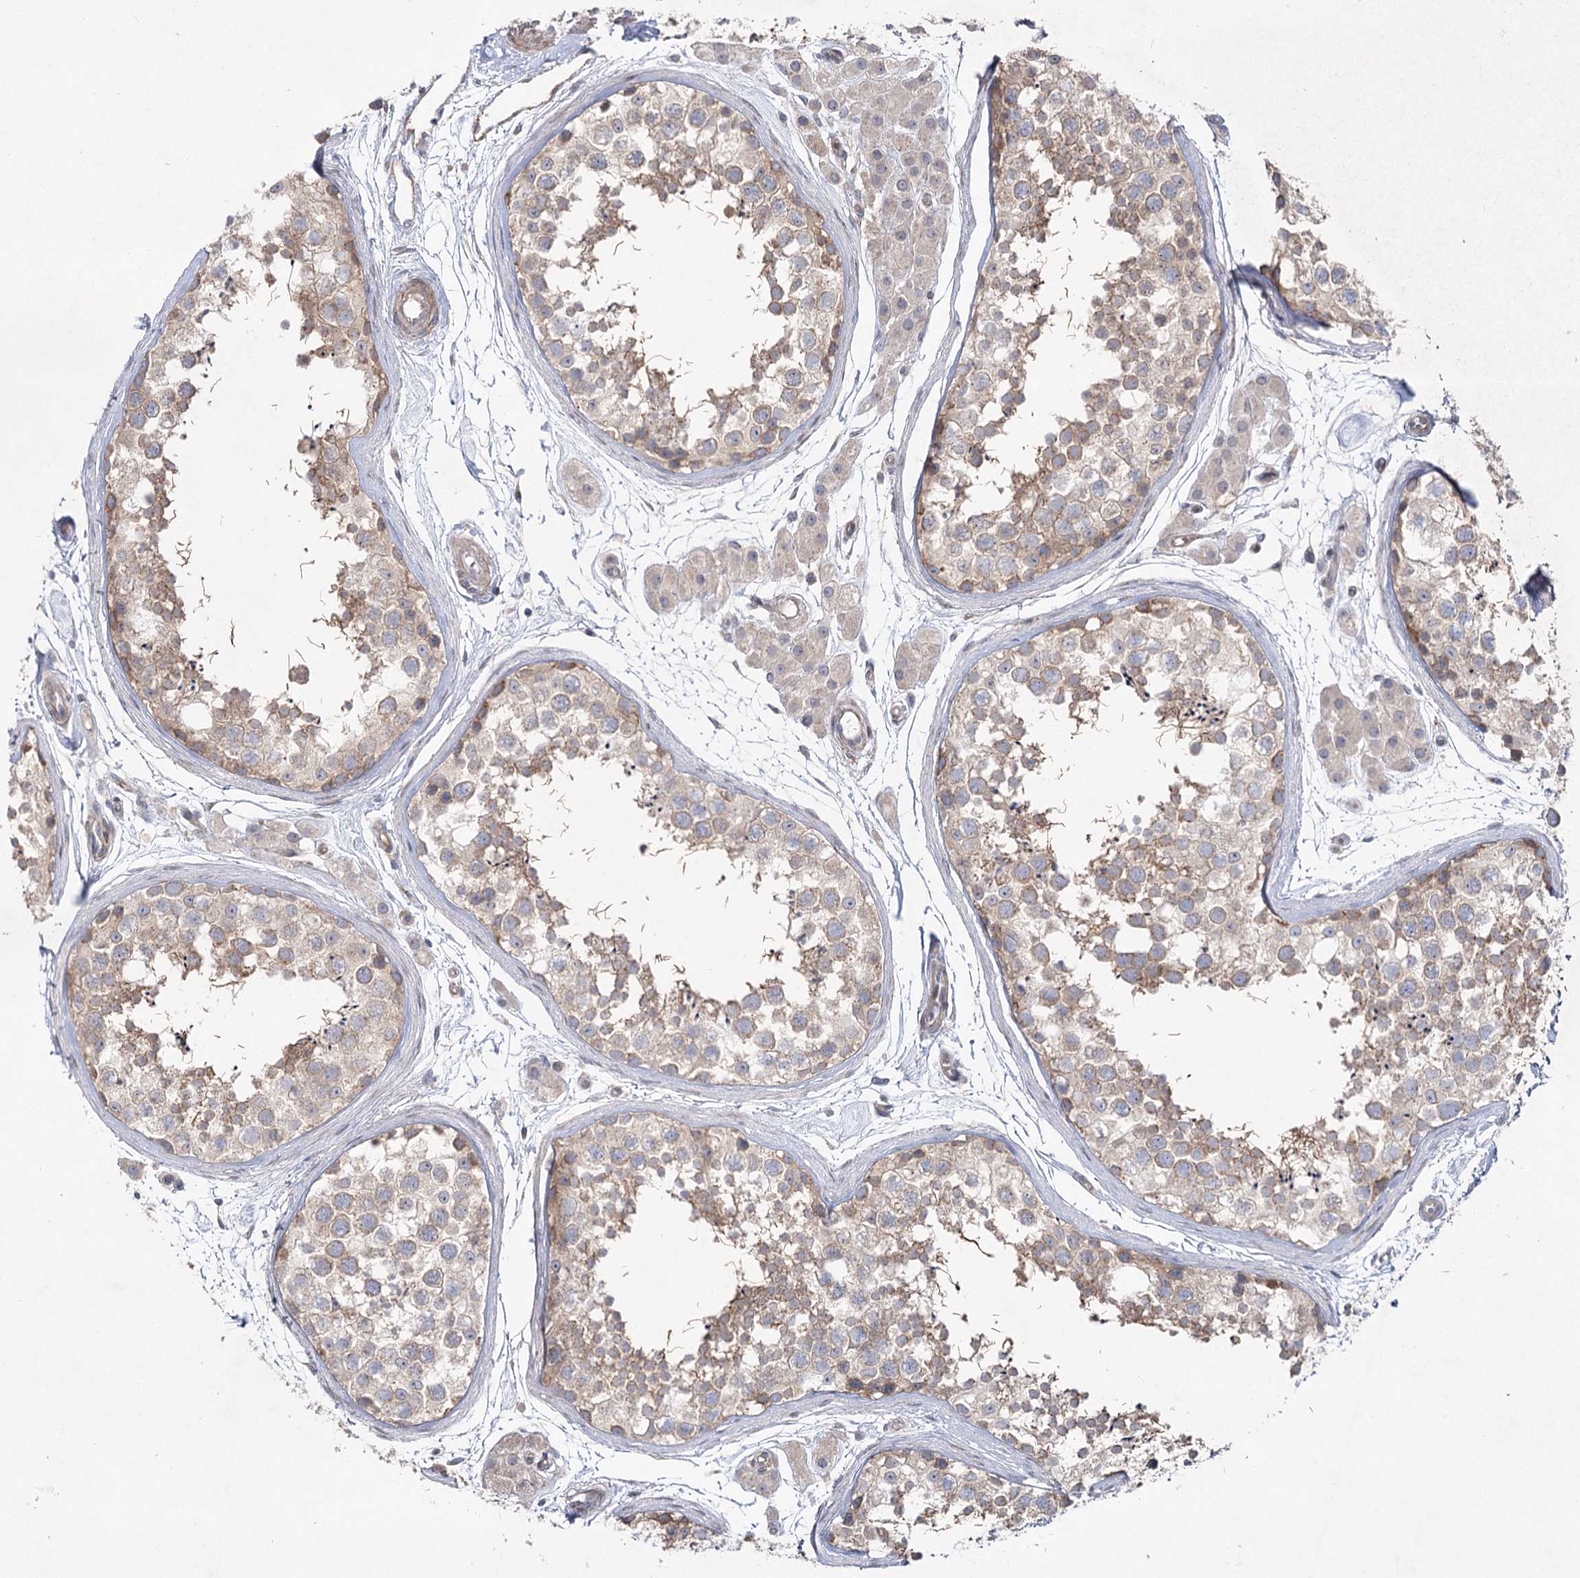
{"staining": {"intensity": "weak", "quantity": ">75%", "location": "cytoplasmic/membranous"}, "tissue": "testis", "cell_type": "Cells in seminiferous ducts", "image_type": "normal", "snomed": [{"axis": "morphology", "description": "Normal tissue, NOS"}, {"axis": "topography", "description": "Testis"}], "caption": "Protein expression analysis of unremarkable testis displays weak cytoplasmic/membranous staining in about >75% of cells in seminiferous ducts. Immunohistochemistry stains the protein of interest in brown and the nuclei are stained blue.", "gene": "SH3BP5L", "patient": {"sex": "male", "age": 56}}